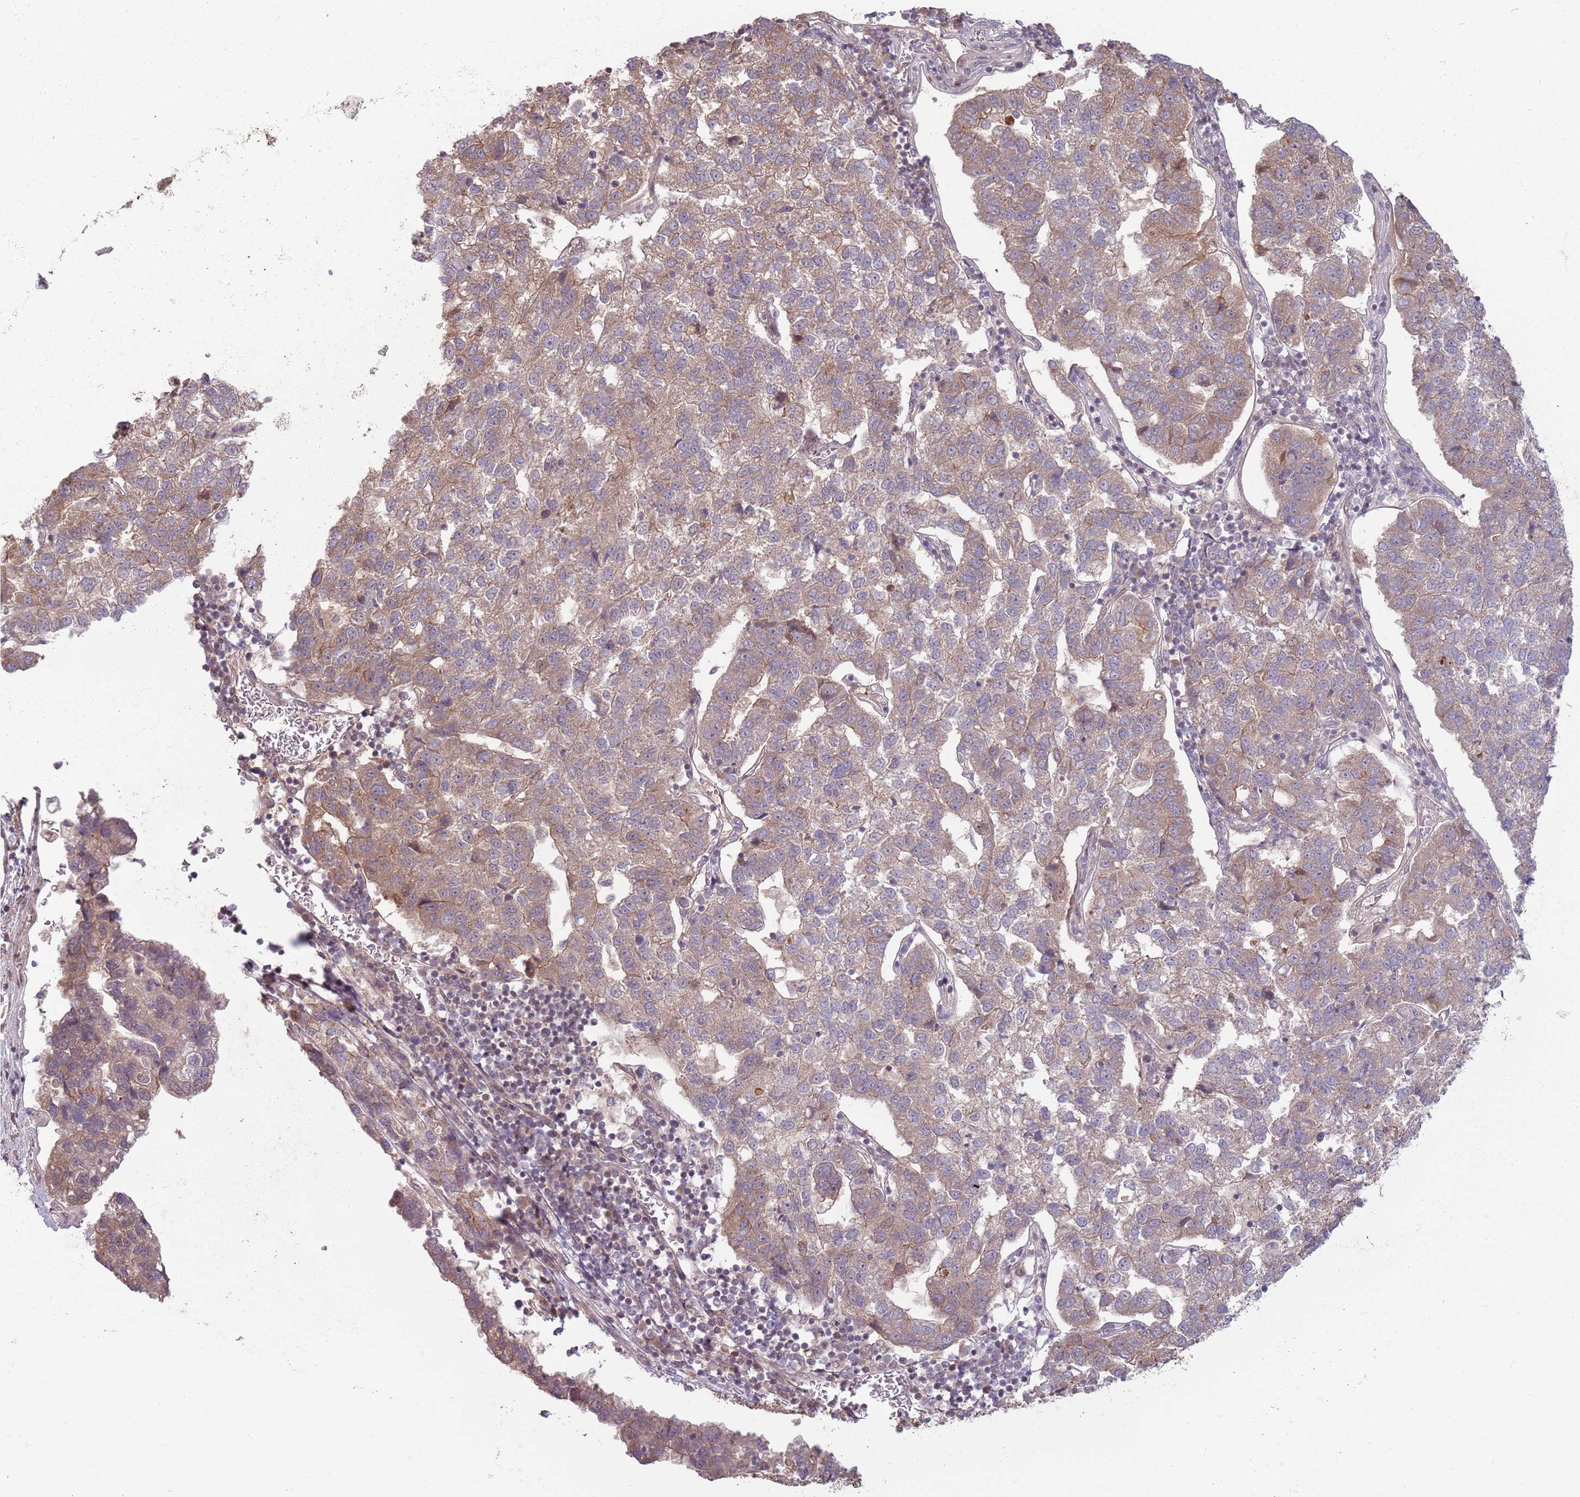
{"staining": {"intensity": "moderate", "quantity": ">75%", "location": "cytoplasmic/membranous"}, "tissue": "pancreatic cancer", "cell_type": "Tumor cells", "image_type": "cancer", "snomed": [{"axis": "morphology", "description": "Adenocarcinoma, NOS"}, {"axis": "topography", "description": "Pancreas"}], "caption": "There is medium levels of moderate cytoplasmic/membranous staining in tumor cells of pancreatic cancer (adenocarcinoma), as demonstrated by immunohistochemical staining (brown color).", "gene": "CCDC154", "patient": {"sex": "female", "age": 61}}